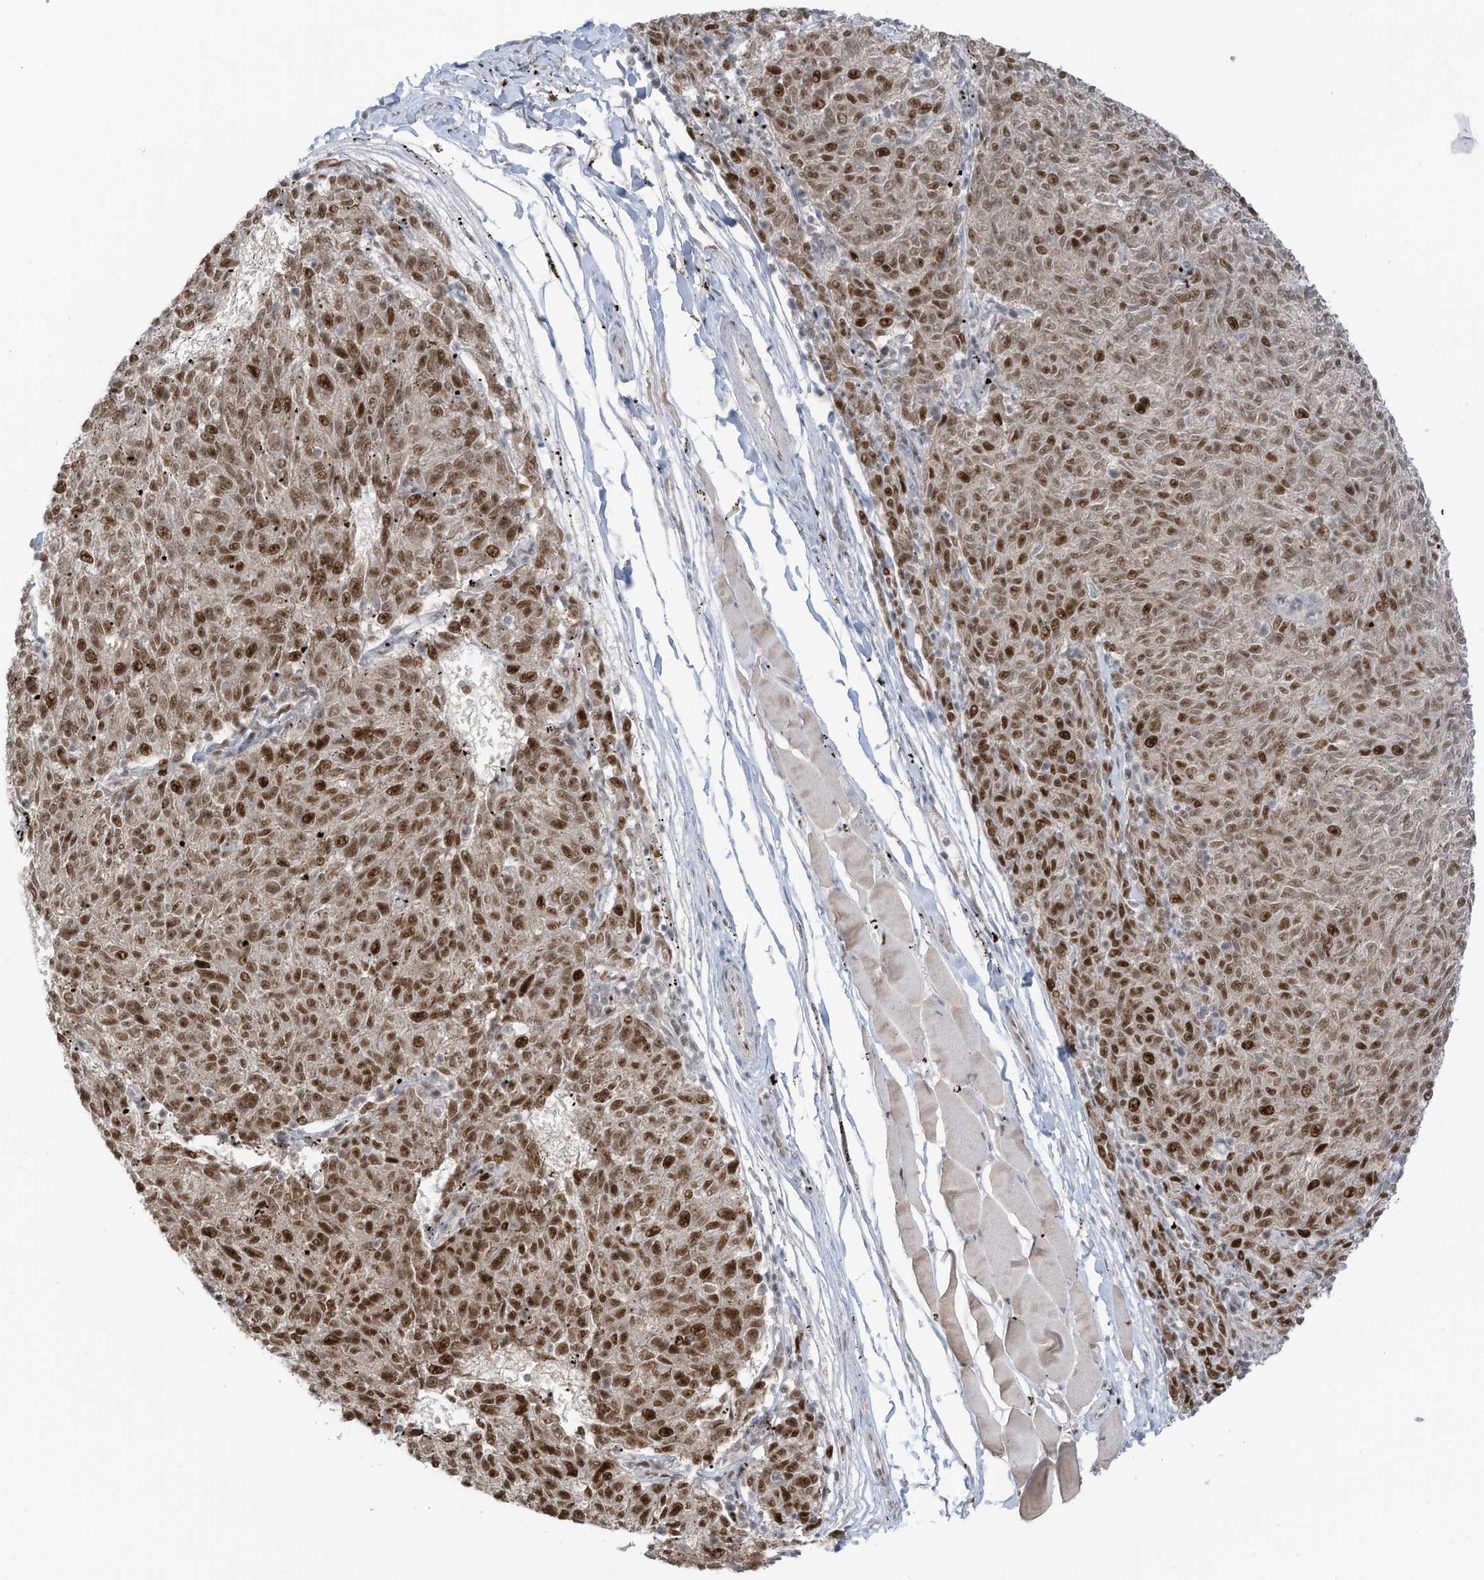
{"staining": {"intensity": "strong", "quantity": ">75%", "location": "nuclear"}, "tissue": "melanoma", "cell_type": "Tumor cells", "image_type": "cancer", "snomed": [{"axis": "morphology", "description": "Malignant melanoma, NOS"}, {"axis": "topography", "description": "Skin"}], "caption": "Protein staining of melanoma tissue exhibits strong nuclear expression in approximately >75% of tumor cells.", "gene": "ZCWPW2", "patient": {"sex": "female", "age": 72}}